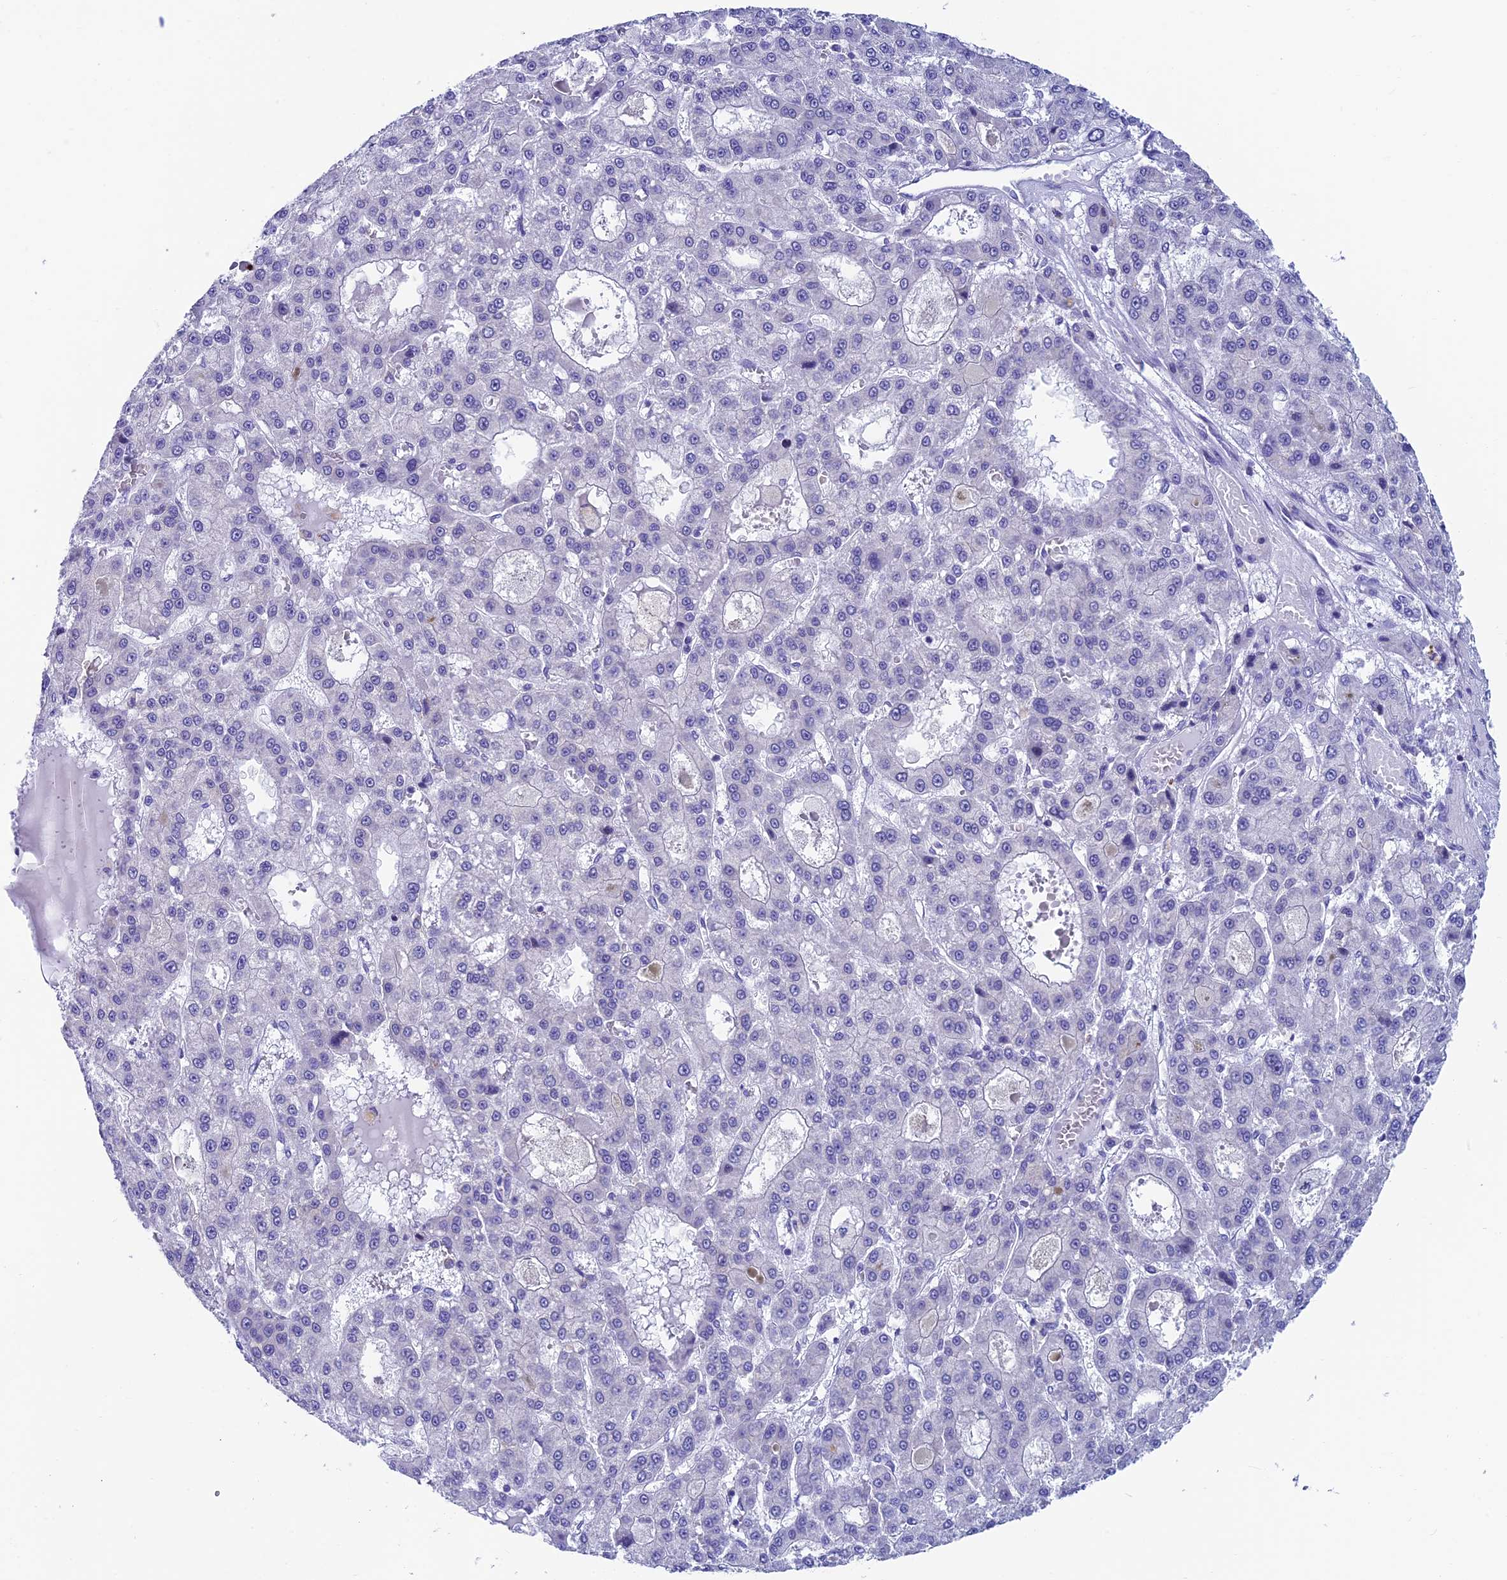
{"staining": {"intensity": "negative", "quantity": "none", "location": "none"}, "tissue": "liver cancer", "cell_type": "Tumor cells", "image_type": "cancer", "snomed": [{"axis": "morphology", "description": "Carcinoma, Hepatocellular, NOS"}, {"axis": "topography", "description": "Liver"}], "caption": "DAB immunohistochemical staining of liver hepatocellular carcinoma exhibits no significant expression in tumor cells.", "gene": "REEP4", "patient": {"sex": "male", "age": 70}}